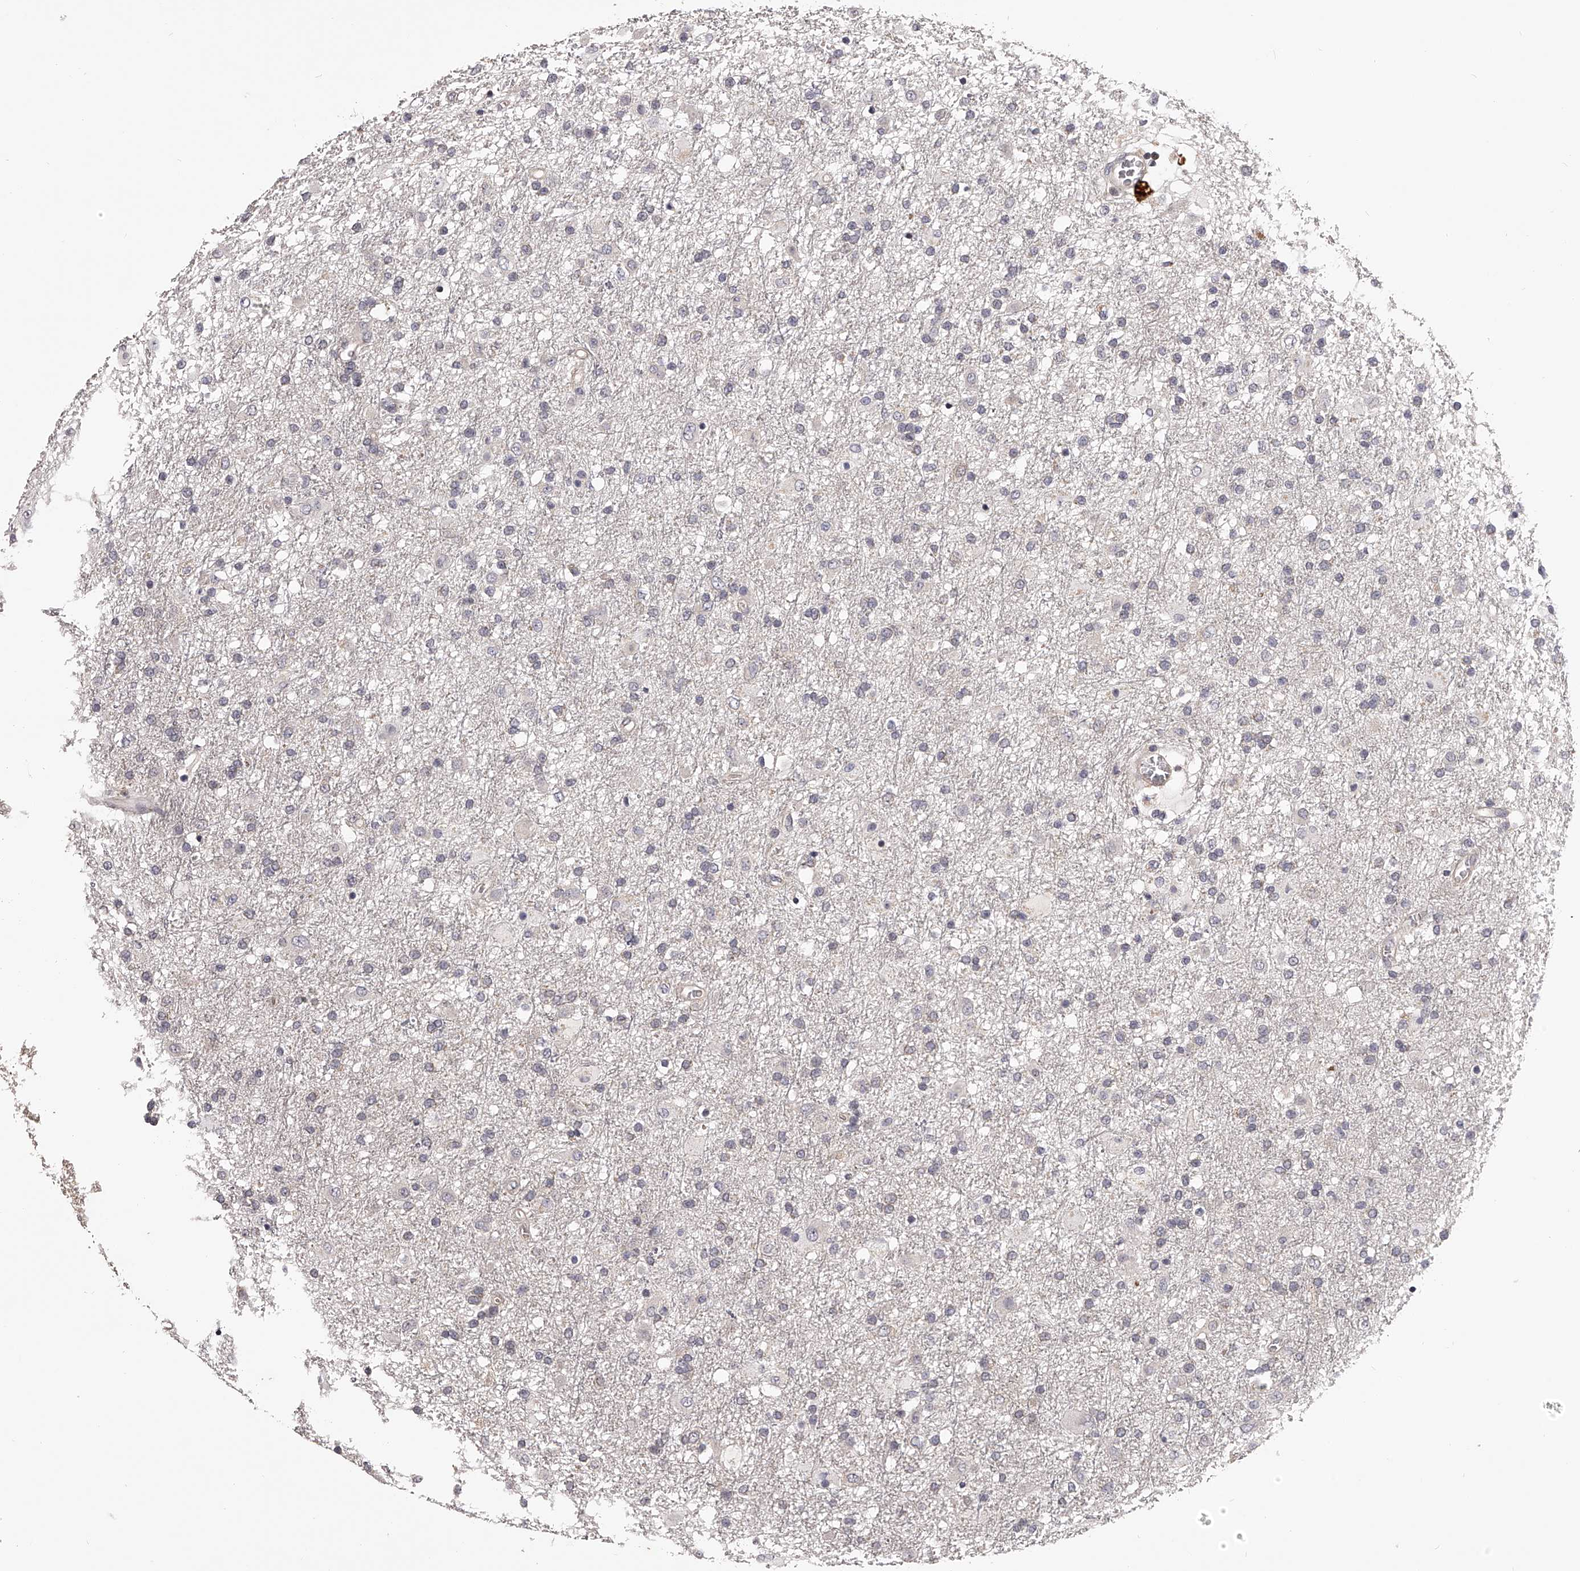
{"staining": {"intensity": "negative", "quantity": "none", "location": "none"}, "tissue": "glioma", "cell_type": "Tumor cells", "image_type": "cancer", "snomed": [{"axis": "morphology", "description": "Glioma, malignant, Low grade"}, {"axis": "topography", "description": "Brain"}], "caption": "The photomicrograph exhibits no staining of tumor cells in low-grade glioma (malignant). (Stains: DAB immunohistochemistry (IHC) with hematoxylin counter stain, Microscopy: brightfield microscopy at high magnification).", "gene": "PFDN2", "patient": {"sex": "male", "age": 65}}